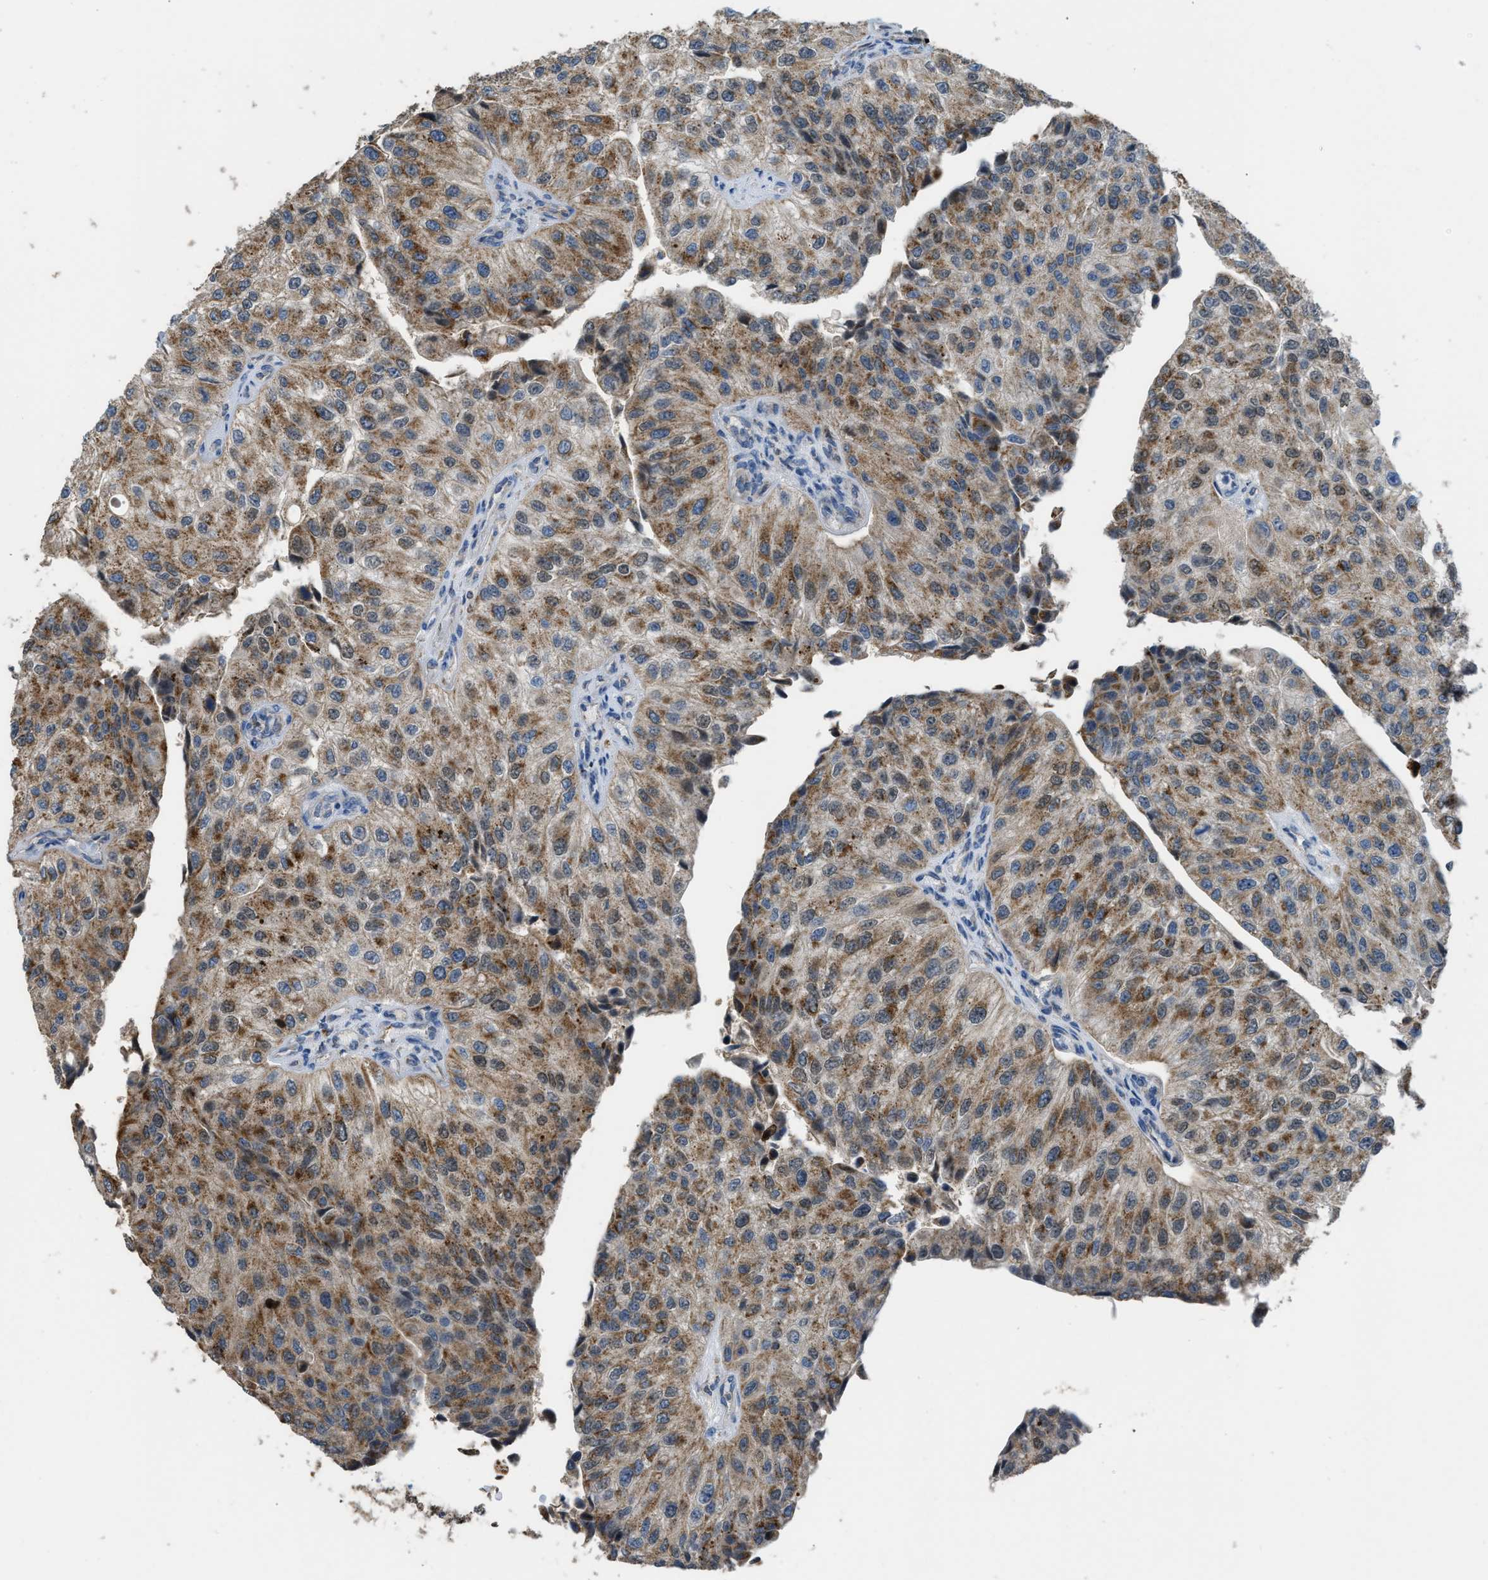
{"staining": {"intensity": "moderate", "quantity": ">75%", "location": "cytoplasmic/membranous"}, "tissue": "urothelial cancer", "cell_type": "Tumor cells", "image_type": "cancer", "snomed": [{"axis": "morphology", "description": "Urothelial carcinoma, High grade"}, {"axis": "topography", "description": "Kidney"}, {"axis": "topography", "description": "Urinary bladder"}], "caption": "Tumor cells display moderate cytoplasmic/membranous staining in approximately >75% of cells in urothelial cancer. (DAB = brown stain, brightfield microscopy at high magnification).", "gene": "ETFB", "patient": {"sex": "male", "age": 77}}